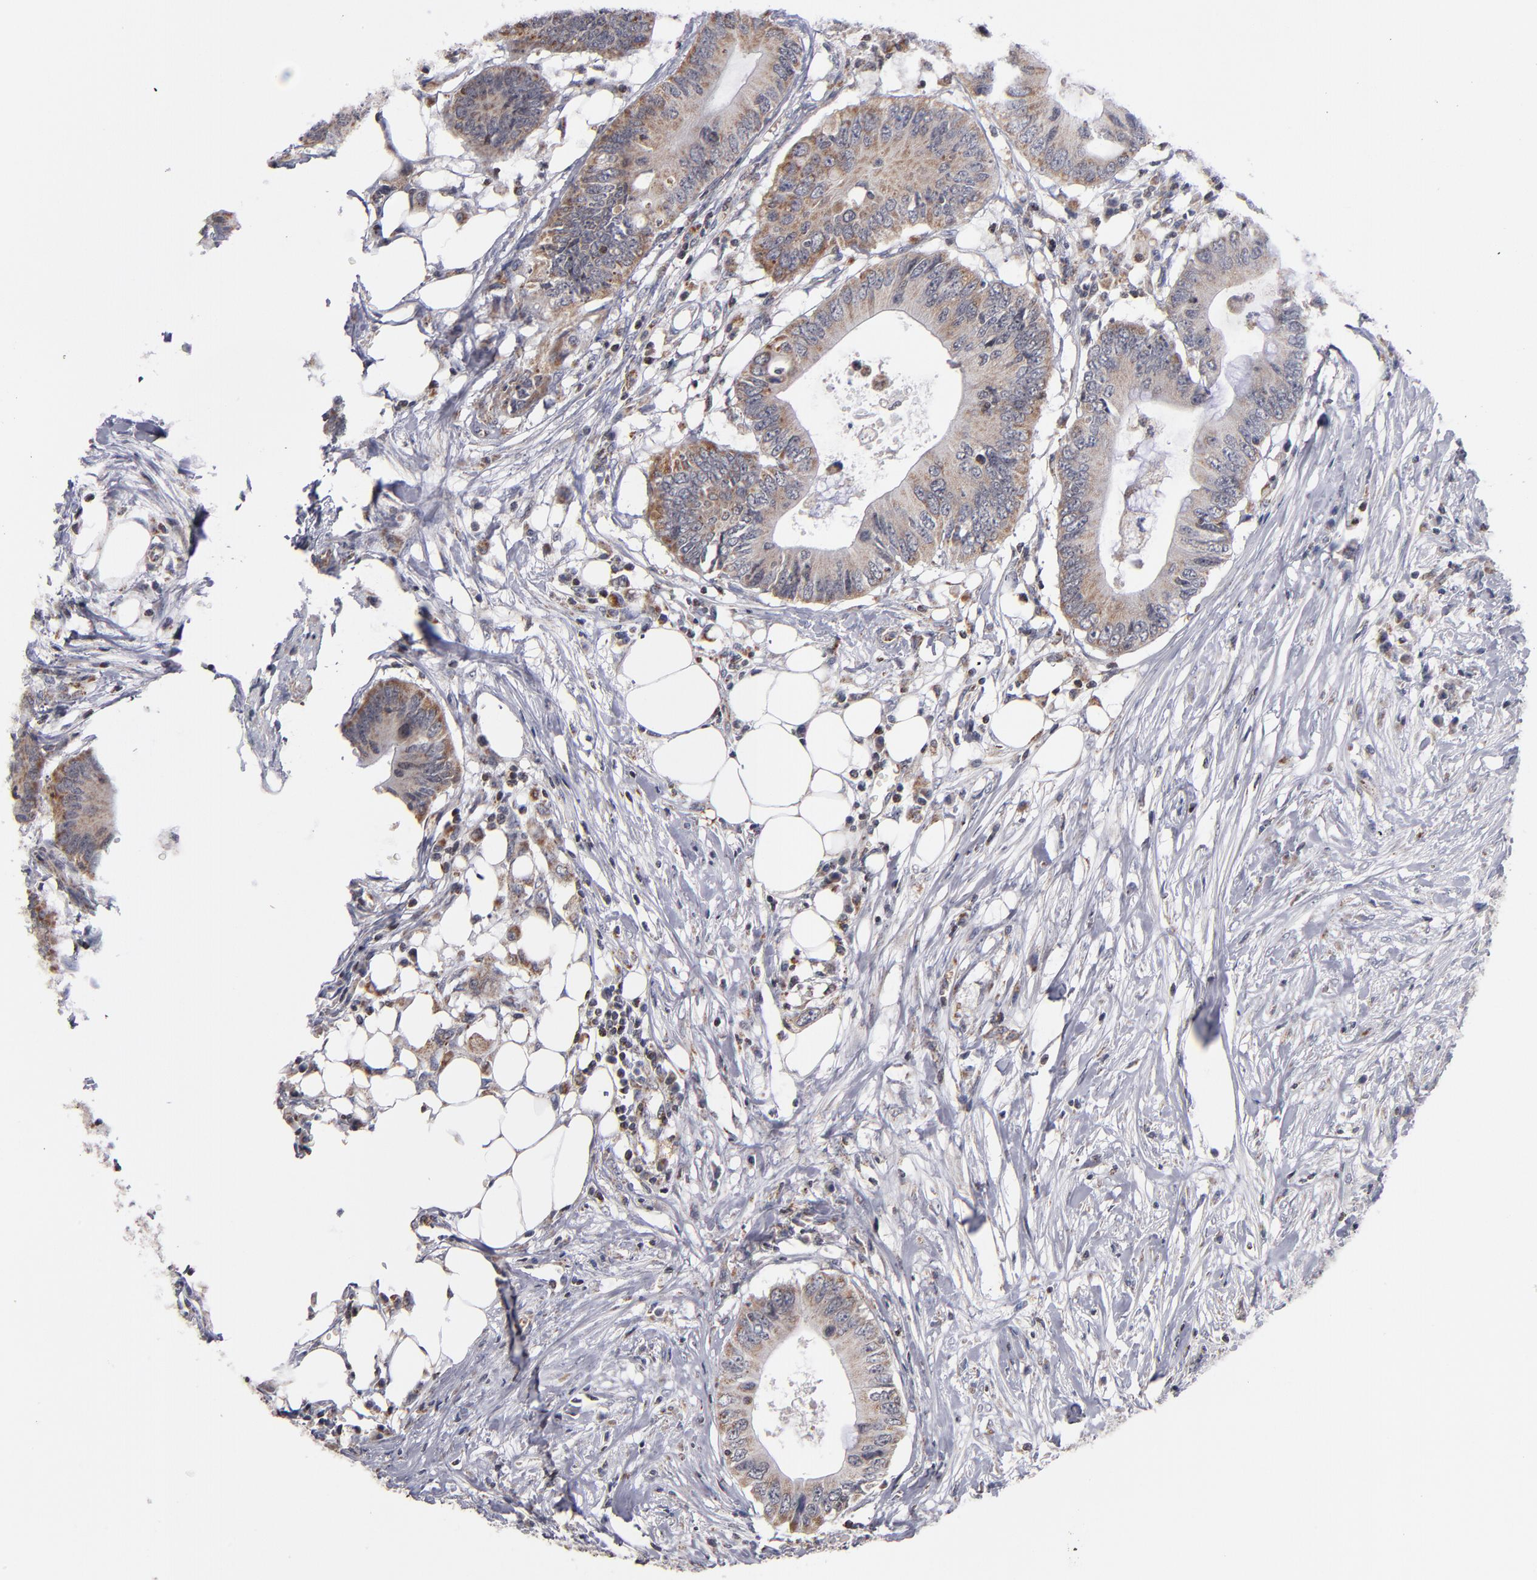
{"staining": {"intensity": "weak", "quantity": ">75%", "location": "cytoplasmic/membranous"}, "tissue": "colorectal cancer", "cell_type": "Tumor cells", "image_type": "cancer", "snomed": [{"axis": "morphology", "description": "Adenocarcinoma, NOS"}, {"axis": "topography", "description": "Colon"}], "caption": "Weak cytoplasmic/membranous protein positivity is seen in approximately >75% of tumor cells in colorectal cancer.", "gene": "ODF2", "patient": {"sex": "male", "age": 71}}